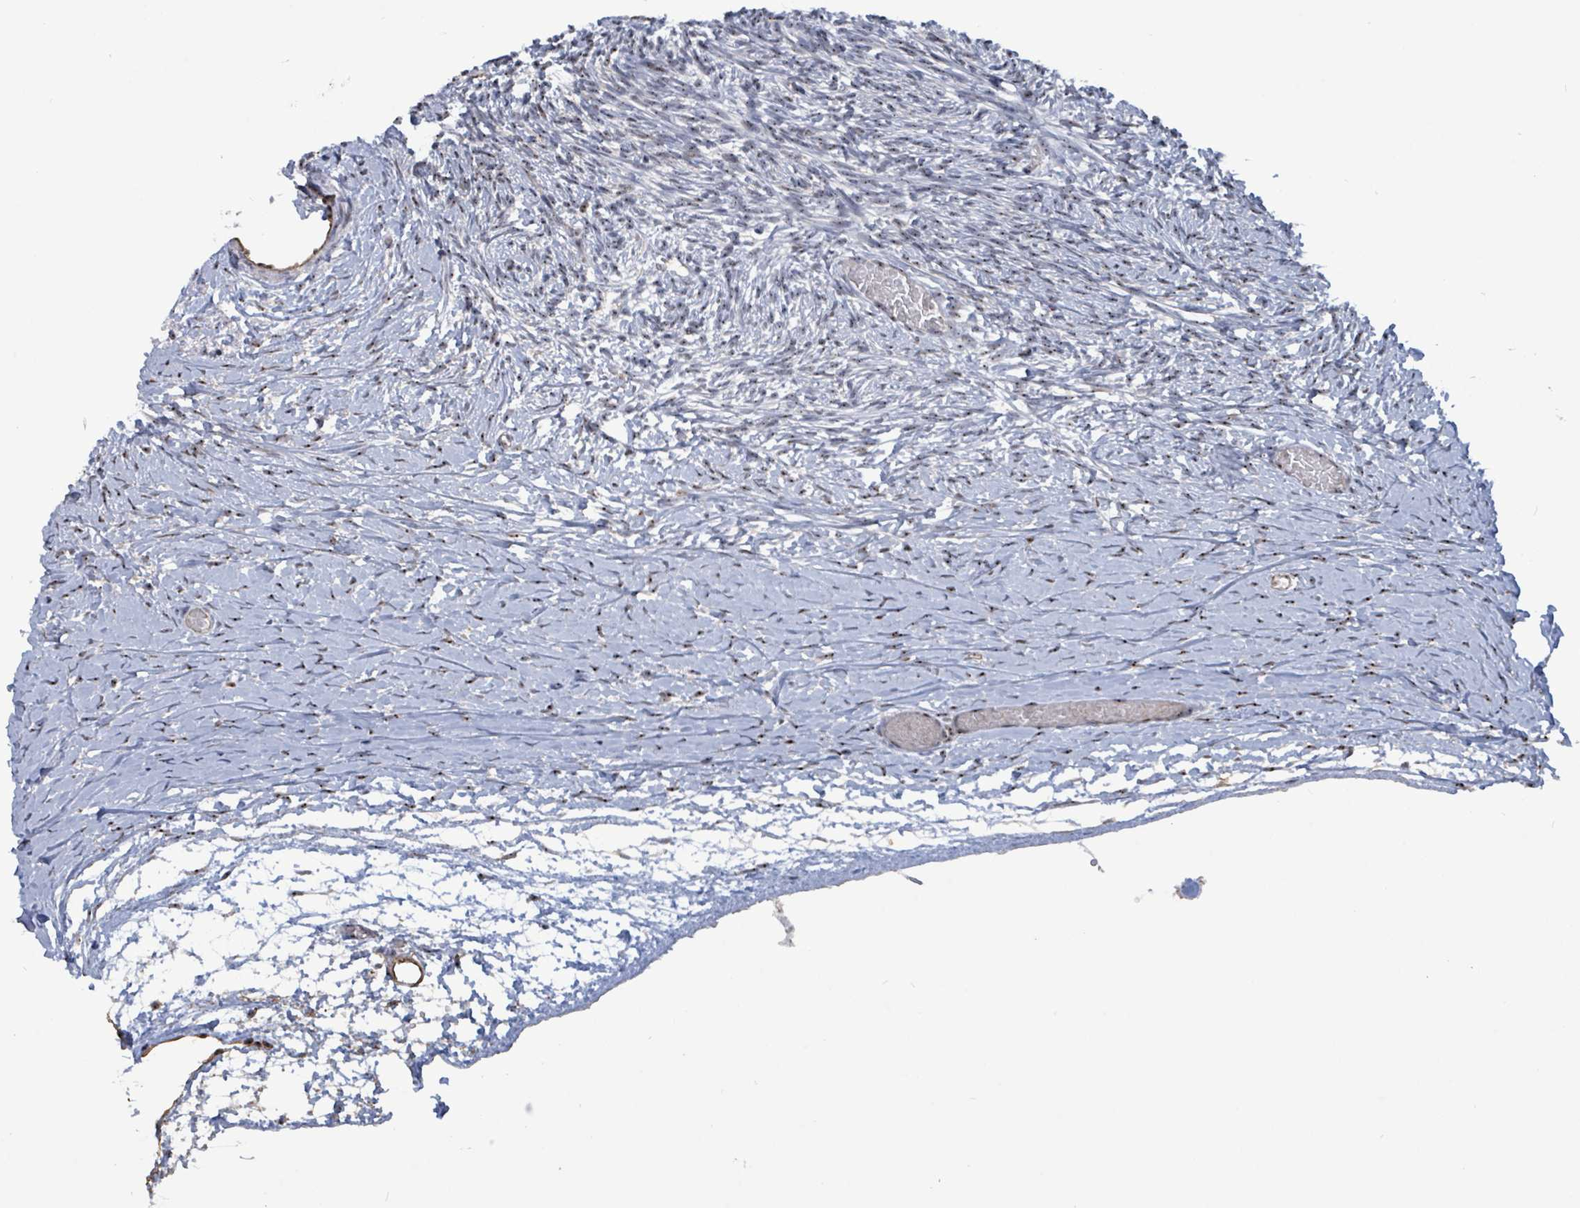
{"staining": {"intensity": "moderate", "quantity": "<25%", "location": "nuclear"}, "tissue": "ovary", "cell_type": "Ovarian stroma cells", "image_type": "normal", "snomed": [{"axis": "morphology", "description": "Normal tissue, NOS"}, {"axis": "topography", "description": "Ovary"}], "caption": "Benign ovary exhibits moderate nuclear expression in about <25% of ovarian stroma cells, visualized by immunohistochemistry. (Brightfield microscopy of DAB IHC at high magnification).", "gene": "RRN3", "patient": {"sex": "female", "age": 39}}